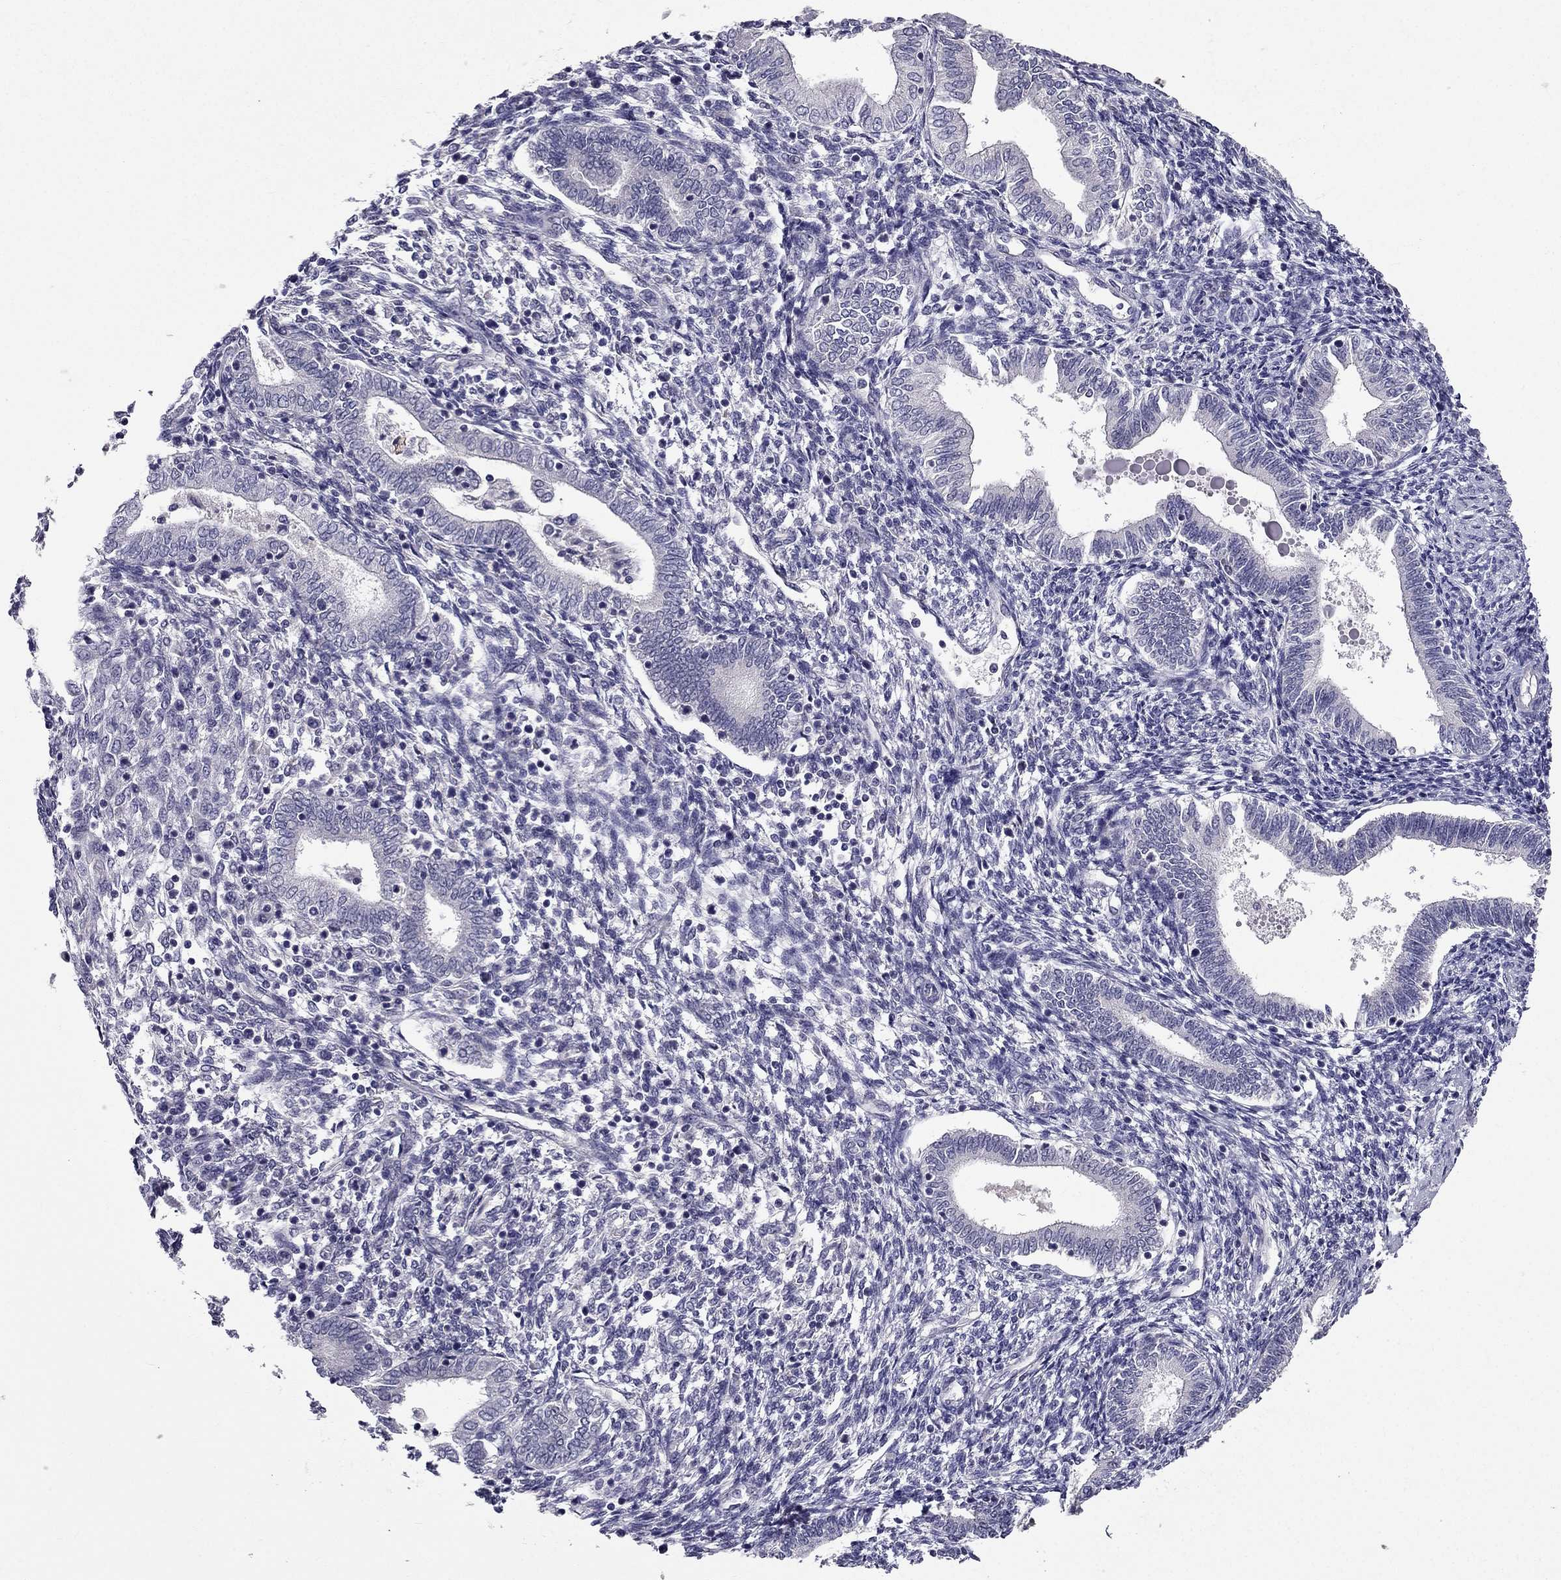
{"staining": {"intensity": "negative", "quantity": "none", "location": "none"}, "tissue": "endometrium", "cell_type": "Cells in endometrial stroma", "image_type": "normal", "snomed": [{"axis": "morphology", "description": "Normal tissue, NOS"}, {"axis": "topography", "description": "Endometrium"}], "caption": "Immunohistochemical staining of normal endometrium shows no significant expression in cells in endometrial stroma. The staining was performed using DAB (3,3'-diaminobenzidine) to visualize the protein expression in brown, while the nuclei were stained in blue with hematoxylin (Magnification: 20x).", "gene": "DUSP15", "patient": {"sex": "female", "age": 42}}